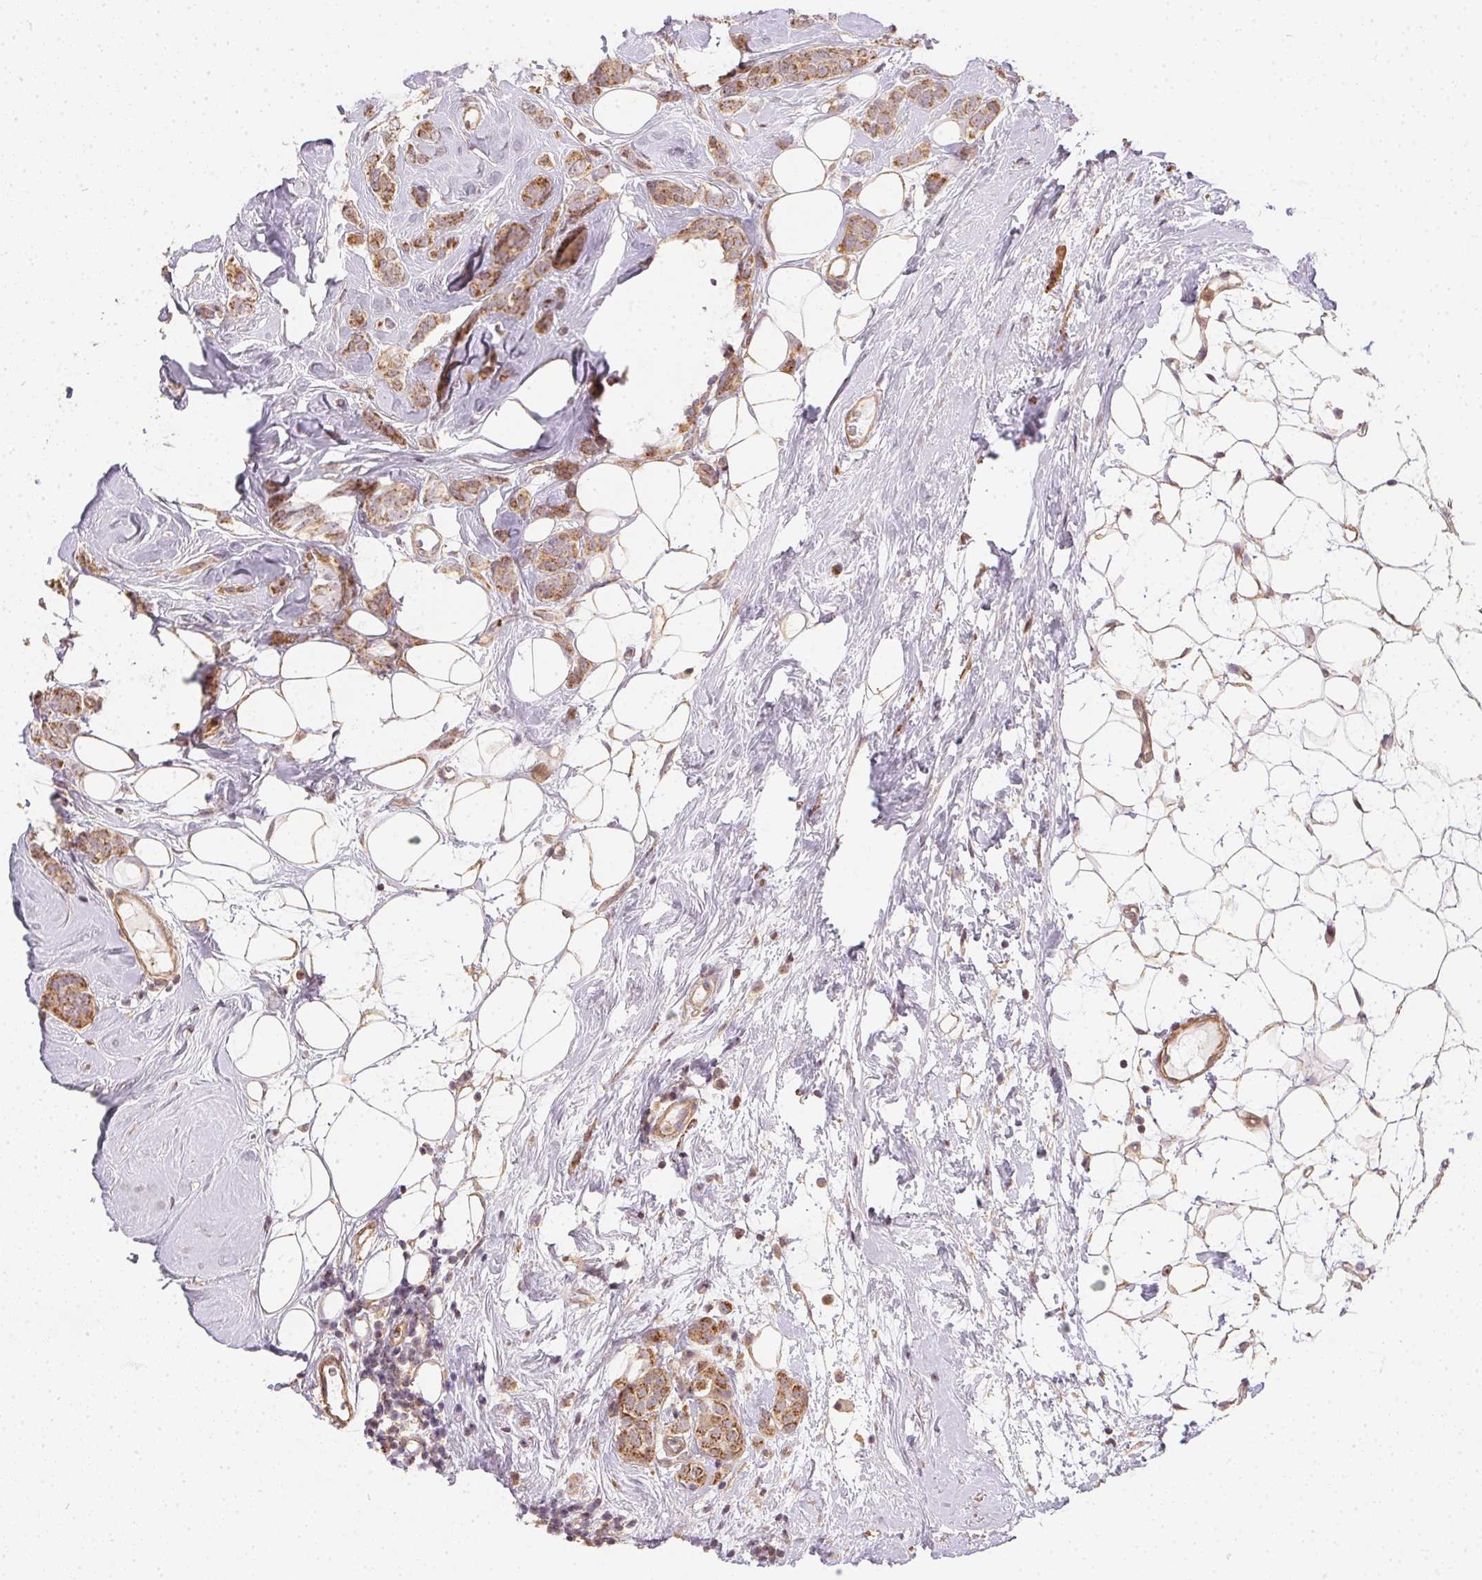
{"staining": {"intensity": "moderate", "quantity": ">75%", "location": "cytoplasmic/membranous"}, "tissue": "breast cancer", "cell_type": "Tumor cells", "image_type": "cancer", "snomed": [{"axis": "morphology", "description": "Lobular carcinoma"}, {"axis": "topography", "description": "Breast"}], "caption": "Breast cancer tissue exhibits moderate cytoplasmic/membranous staining in about >75% of tumor cells, visualized by immunohistochemistry. The staining was performed using DAB (3,3'-diaminobenzidine) to visualize the protein expression in brown, while the nuclei were stained in blue with hematoxylin (Magnification: 20x).", "gene": "REV3L", "patient": {"sex": "female", "age": 49}}